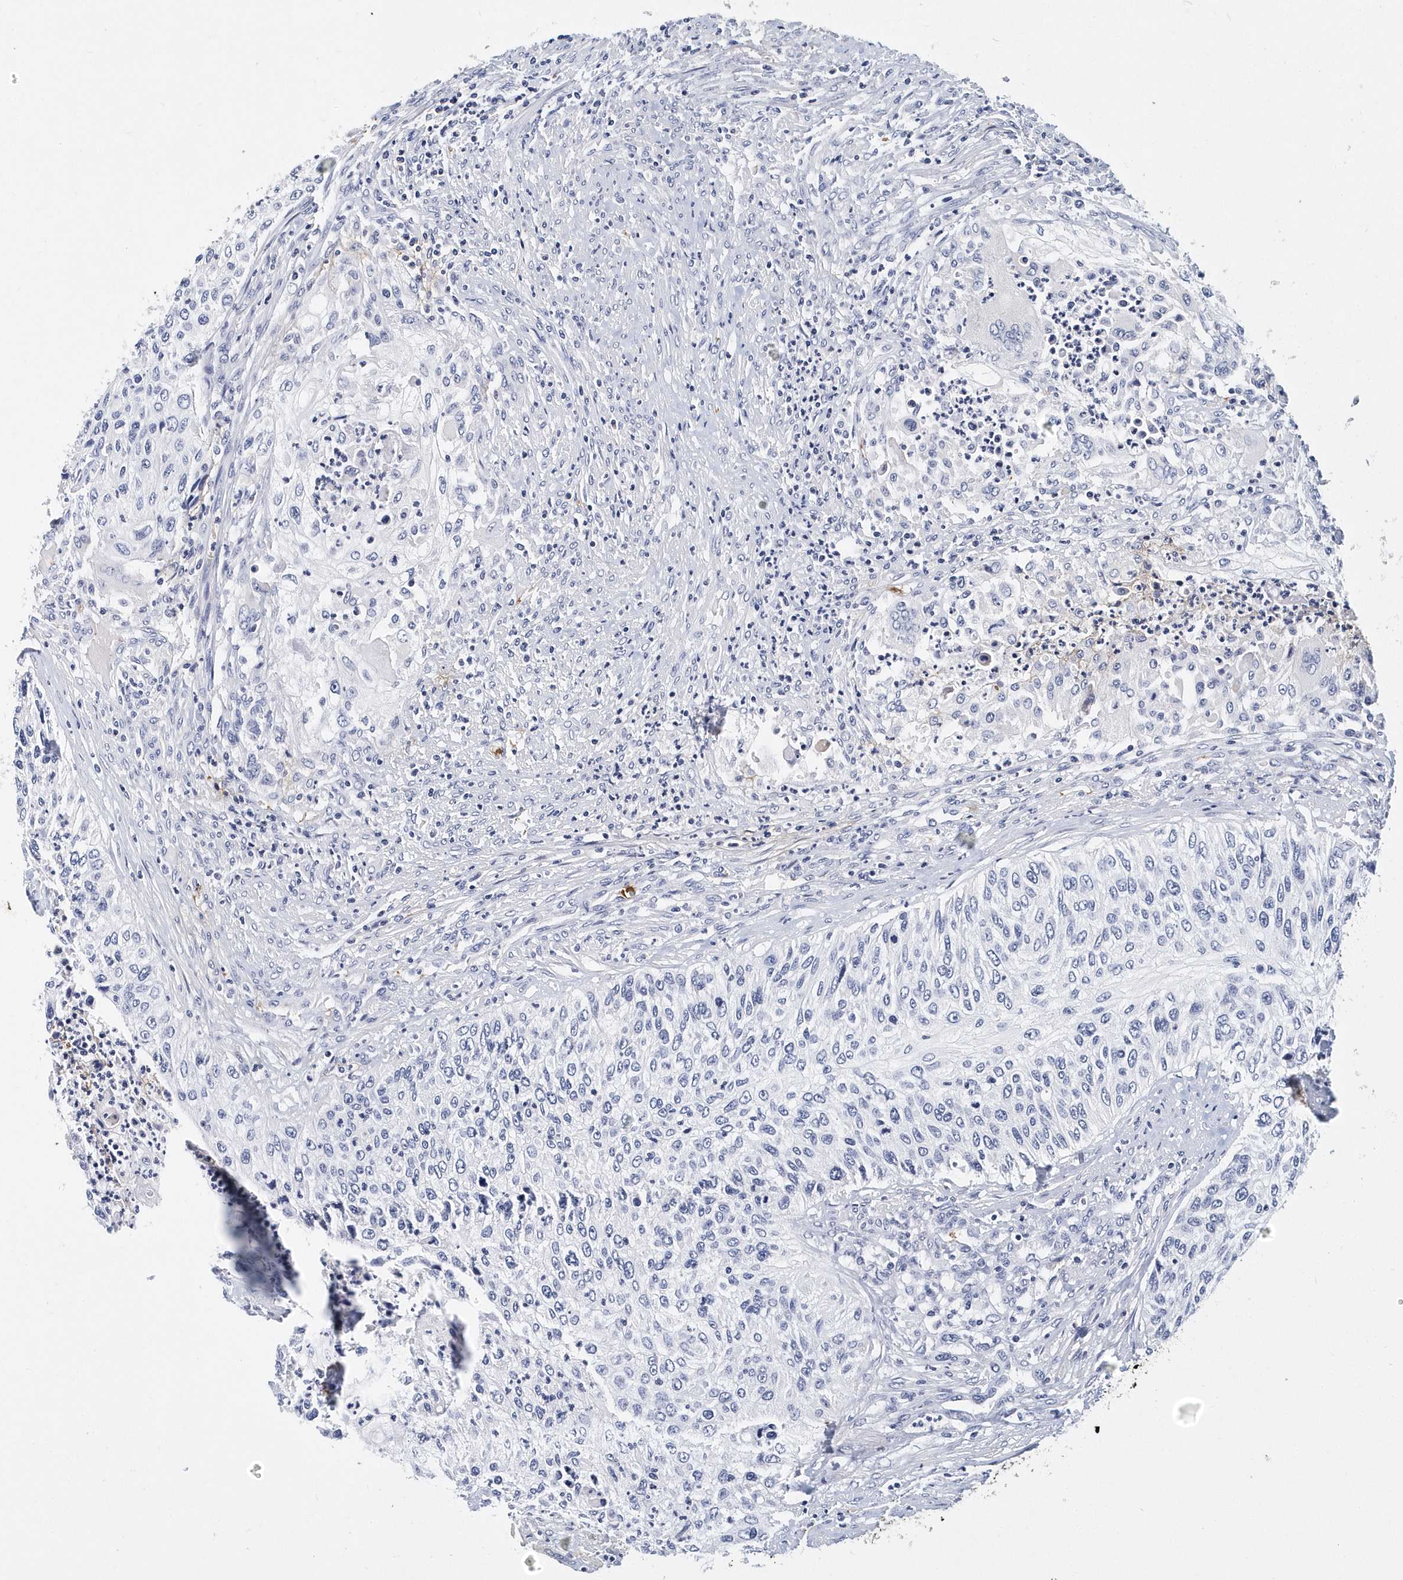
{"staining": {"intensity": "negative", "quantity": "none", "location": "none"}, "tissue": "urothelial cancer", "cell_type": "Tumor cells", "image_type": "cancer", "snomed": [{"axis": "morphology", "description": "Urothelial carcinoma, High grade"}, {"axis": "topography", "description": "Urinary bladder"}], "caption": "Urothelial carcinoma (high-grade) stained for a protein using immunohistochemistry exhibits no positivity tumor cells.", "gene": "ITGA2B", "patient": {"sex": "female", "age": 60}}